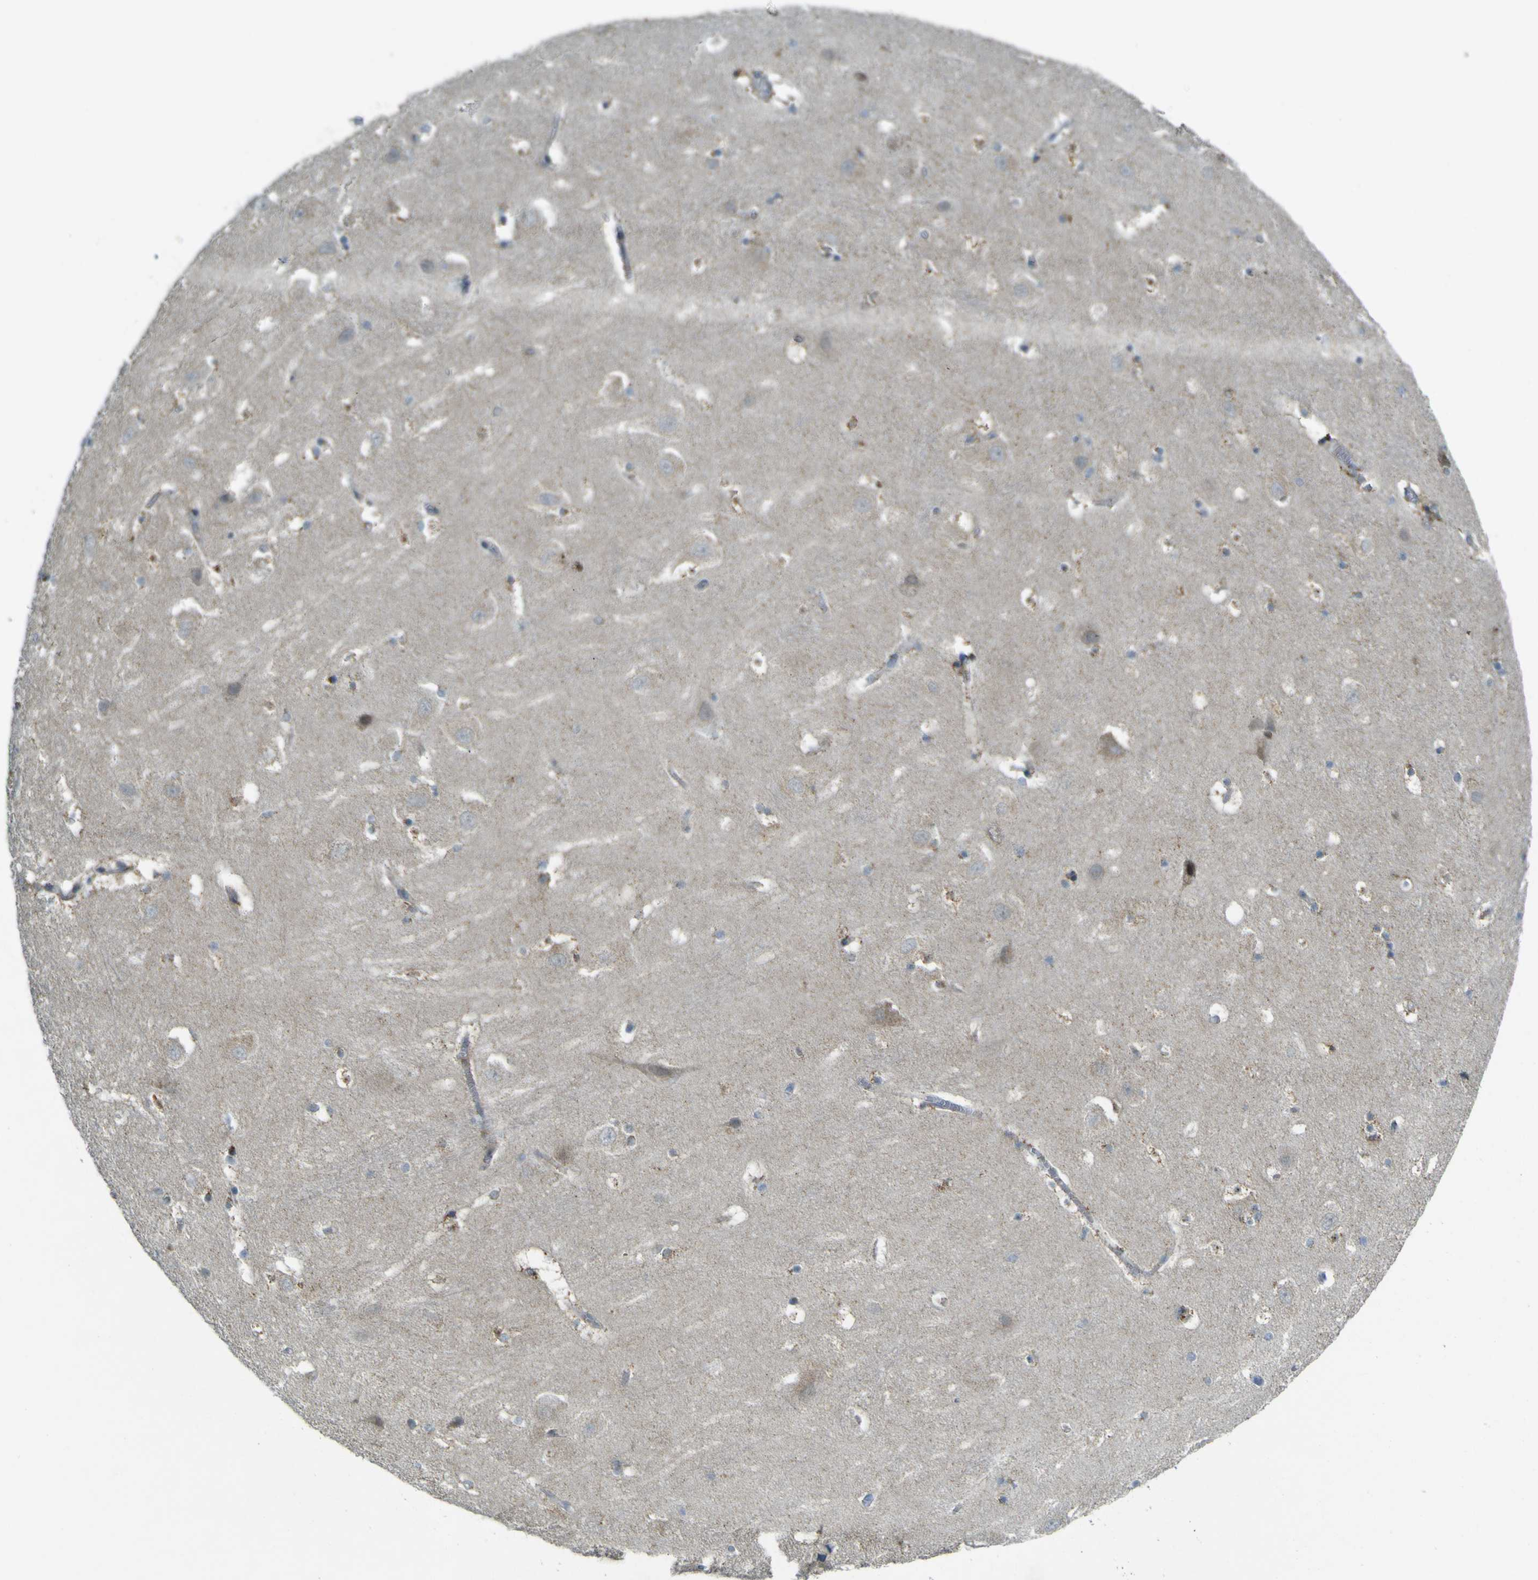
{"staining": {"intensity": "moderate", "quantity": "25%-75%", "location": "cytoplasmic/membranous"}, "tissue": "hippocampus", "cell_type": "Glial cells", "image_type": "normal", "snomed": [{"axis": "morphology", "description": "Normal tissue, NOS"}, {"axis": "topography", "description": "Hippocampus"}], "caption": "About 25%-75% of glial cells in unremarkable hippocampus demonstrate moderate cytoplasmic/membranous protein staining as visualized by brown immunohistochemical staining.", "gene": "ACBD5", "patient": {"sex": "male", "age": 45}}